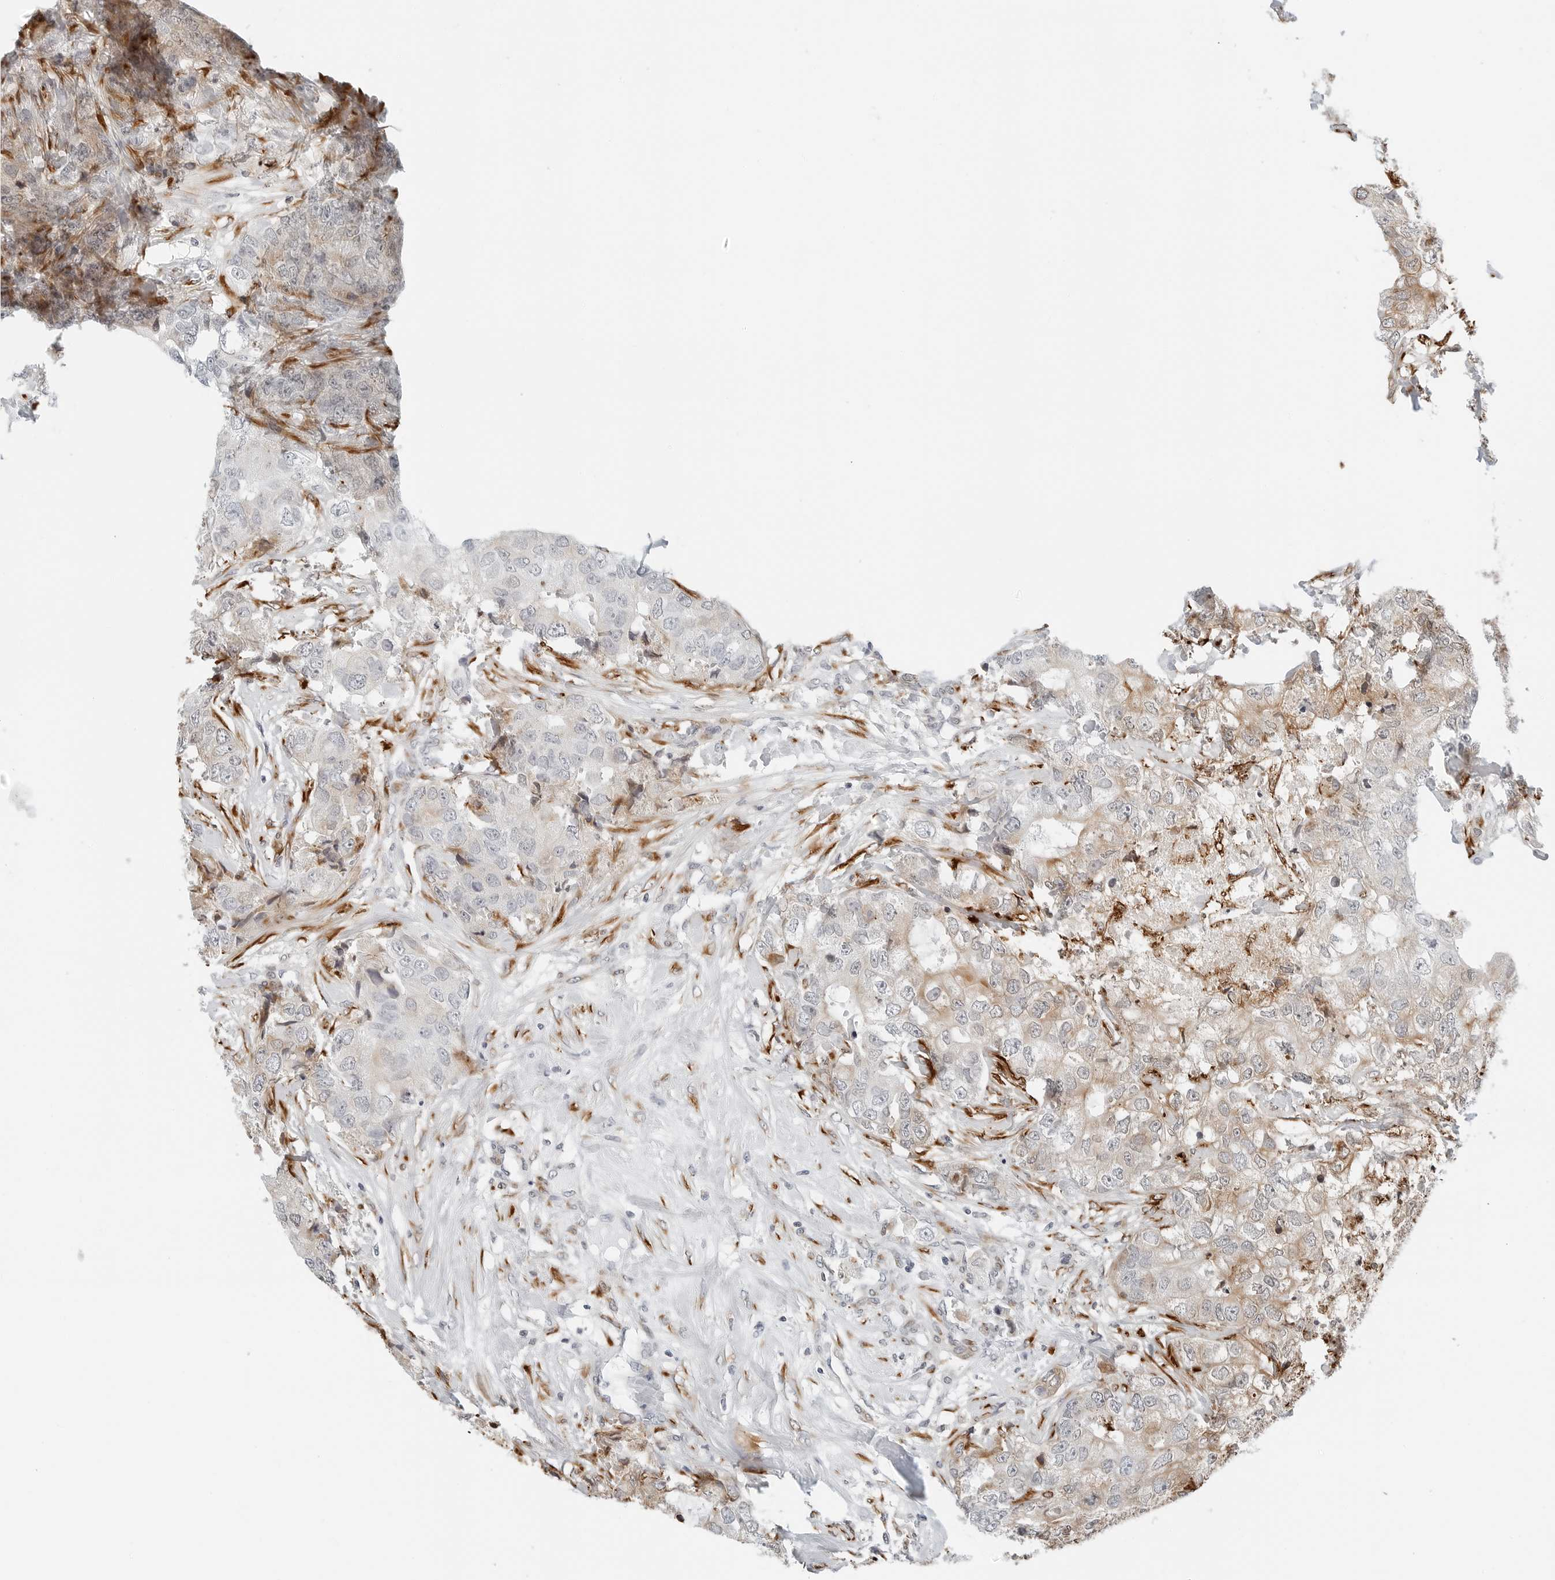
{"staining": {"intensity": "weak", "quantity": "25%-75%", "location": "cytoplasmic/membranous"}, "tissue": "breast cancer", "cell_type": "Tumor cells", "image_type": "cancer", "snomed": [{"axis": "morphology", "description": "Duct carcinoma"}, {"axis": "topography", "description": "Breast"}], "caption": "Protein staining exhibits weak cytoplasmic/membranous positivity in approximately 25%-75% of tumor cells in breast intraductal carcinoma.", "gene": "P4HA2", "patient": {"sex": "female", "age": 62}}